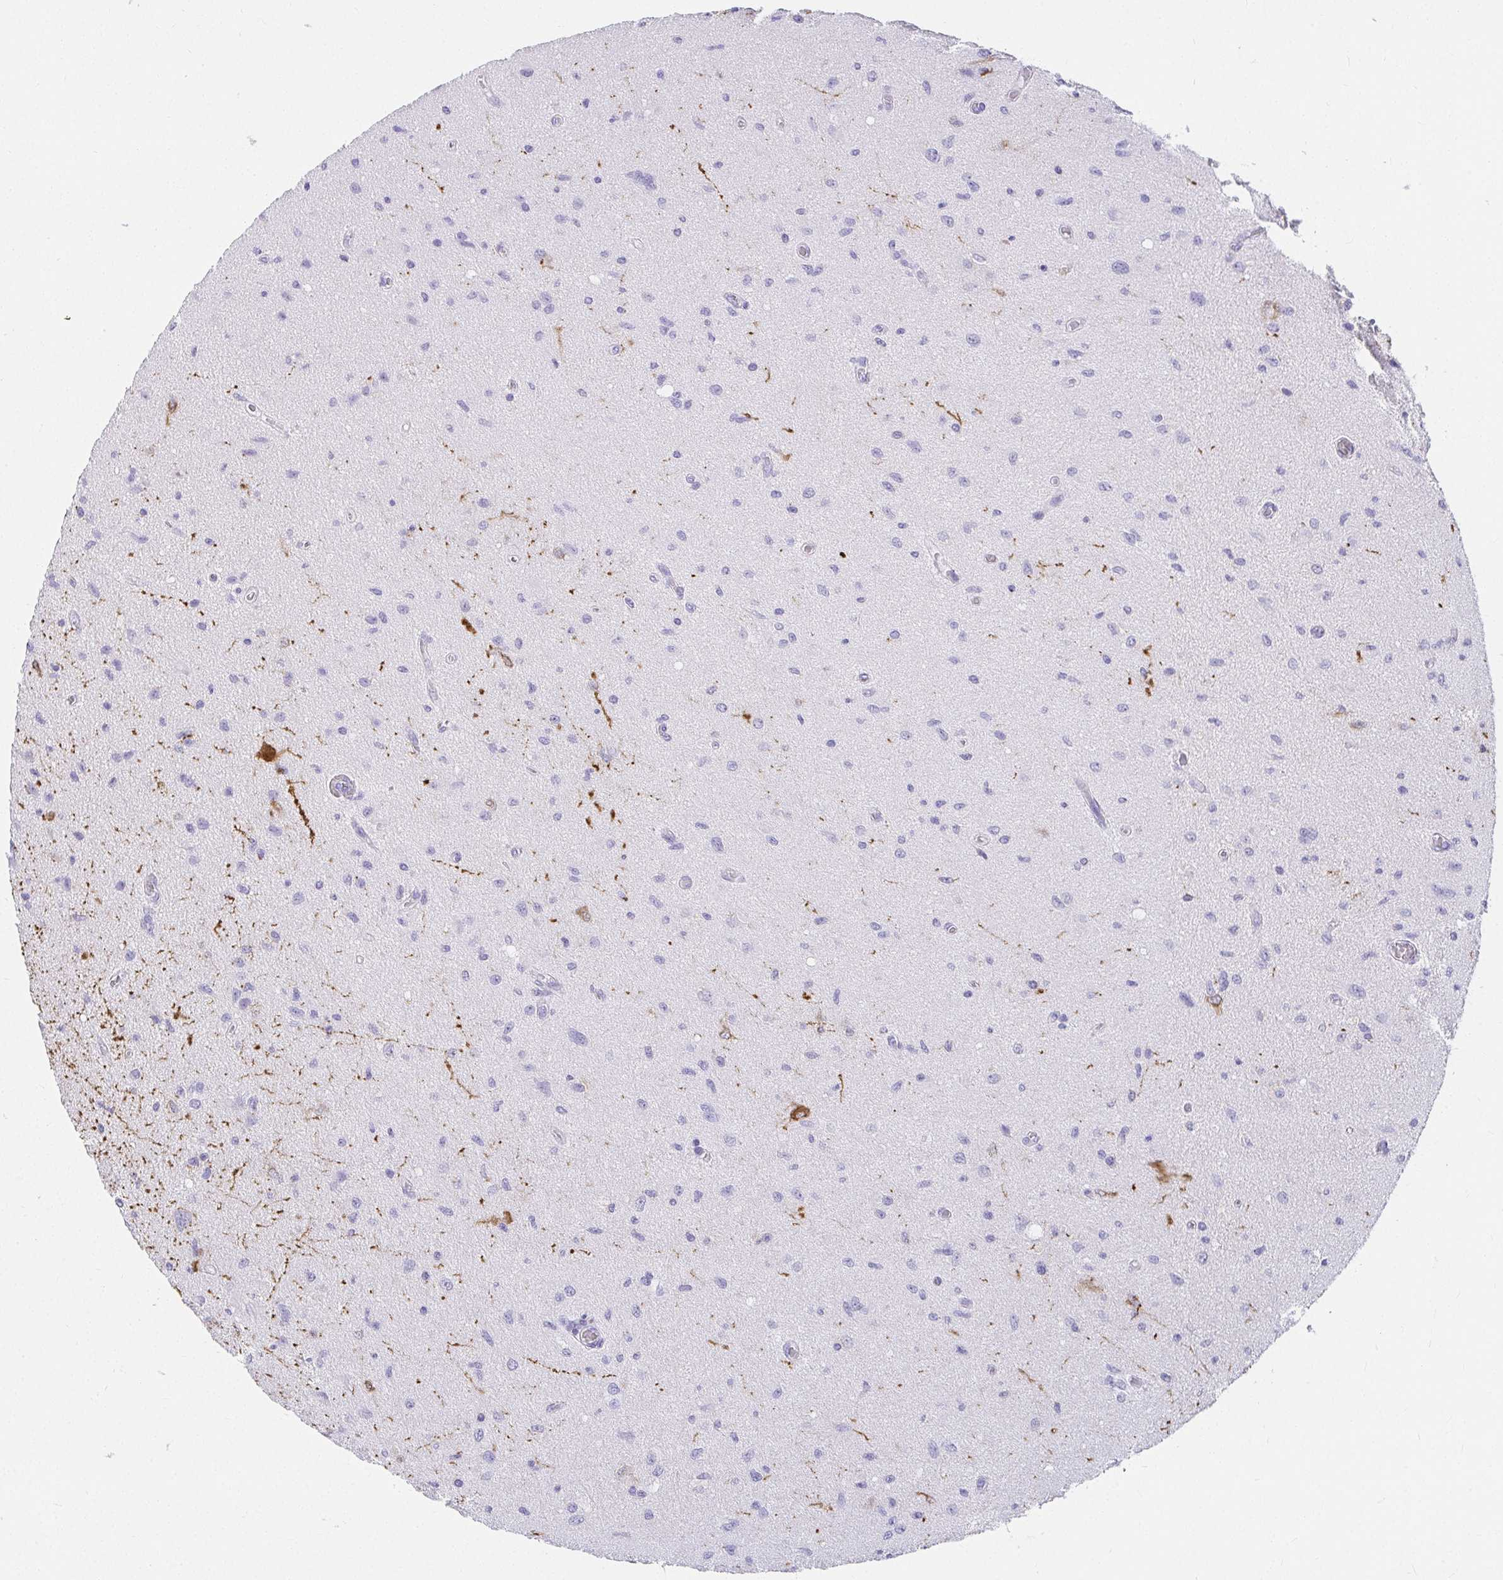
{"staining": {"intensity": "negative", "quantity": "none", "location": "none"}, "tissue": "glioma", "cell_type": "Tumor cells", "image_type": "cancer", "snomed": [{"axis": "morphology", "description": "Glioma, malignant, High grade"}, {"axis": "topography", "description": "Brain"}], "caption": "A high-resolution photomicrograph shows IHC staining of high-grade glioma (malignant), which reveals no significant positivity in tumor cells.", "gene": "VGLL1", "patient": {"sex": "male", "age": 67}}